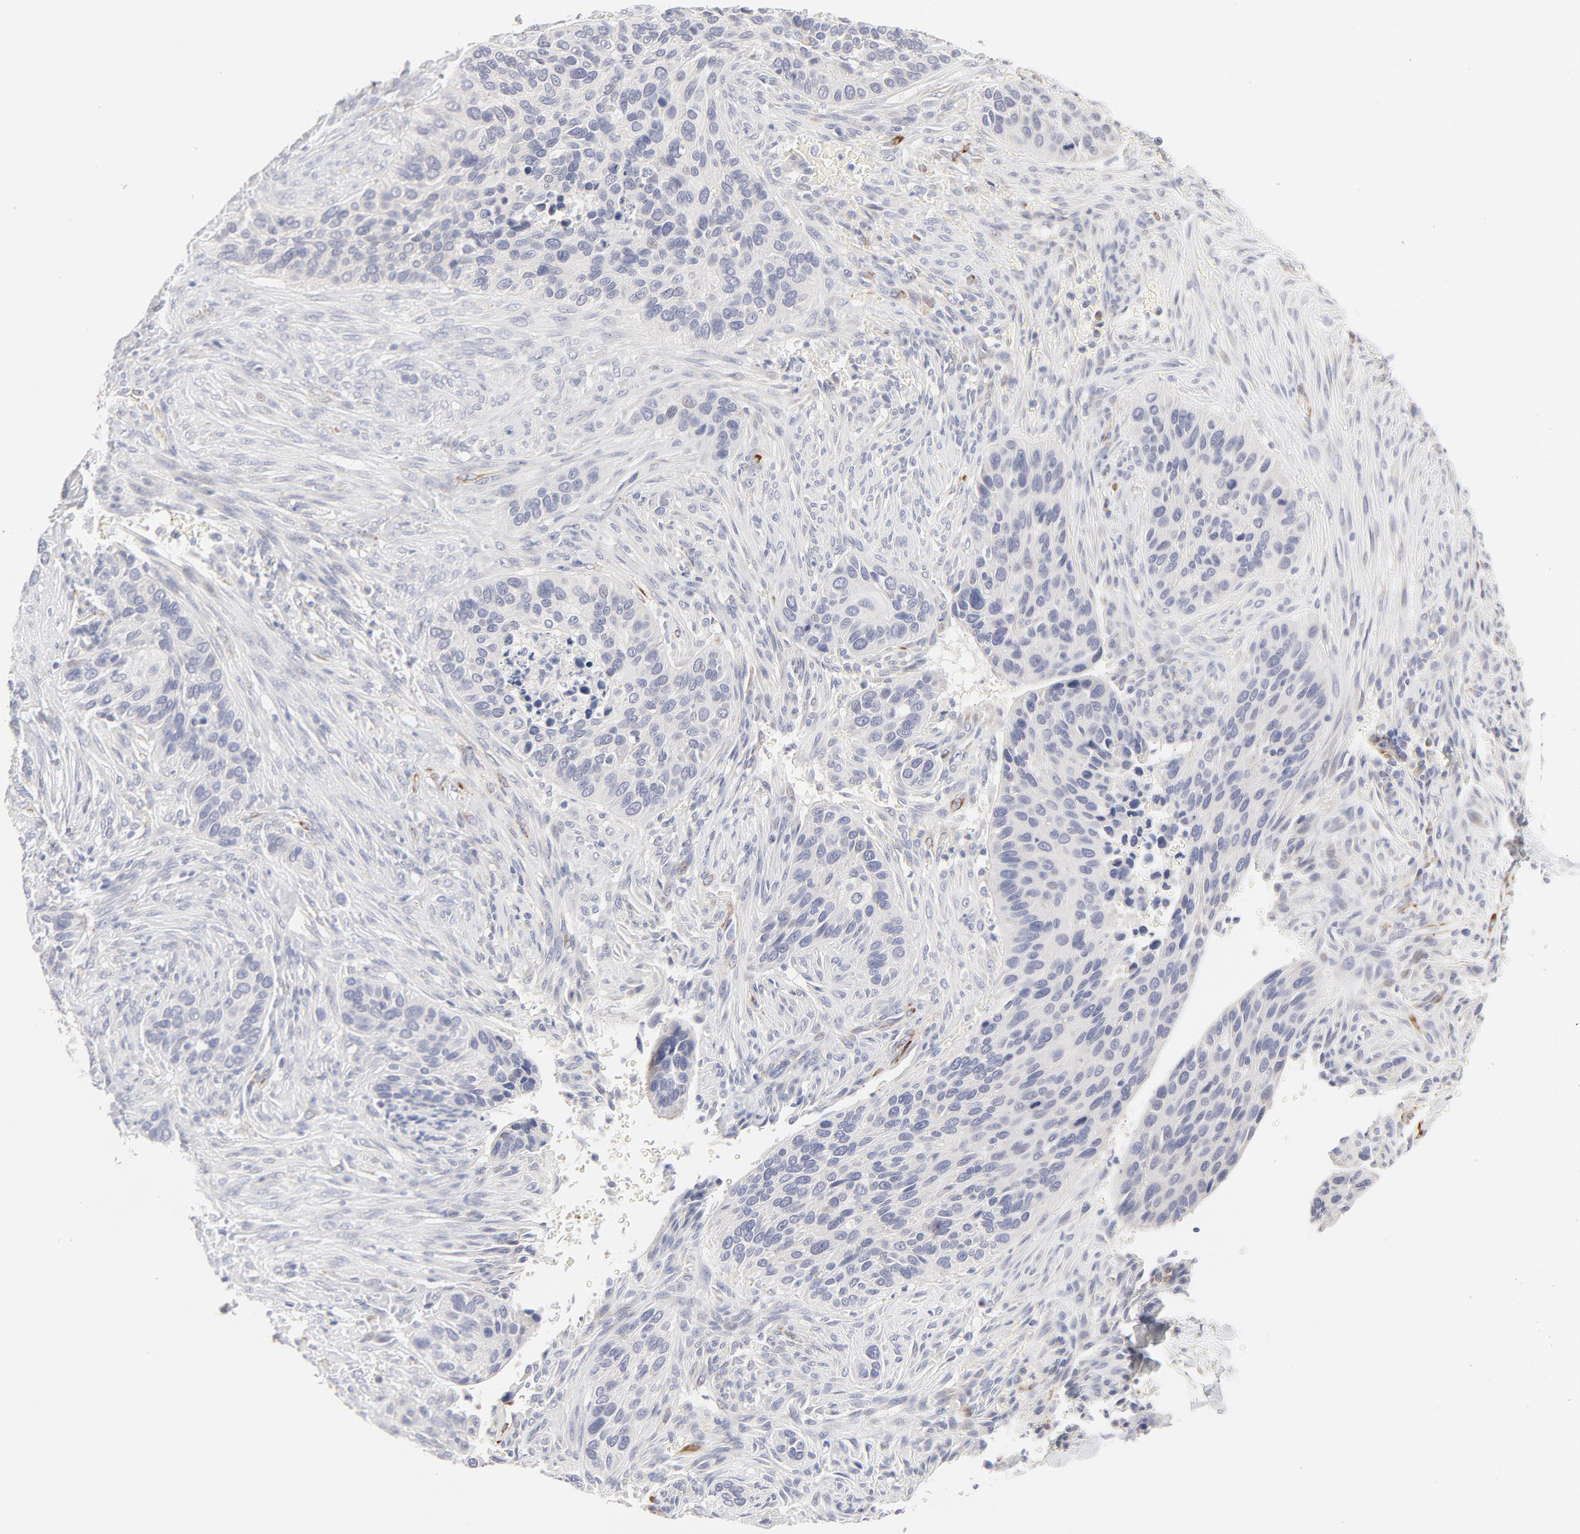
{"staining": {"intensity": "negative", "quantity": "none", "location": "none"}, "tissue": "cervical cancer", "cell_type": "Tumor cells", "image_type": "cancer", "snomed": [{"axis": "morphology", "description": "Adenocarcinoma, NOS"}, {"axis": "topography", "description": "Cervix"}], "caption": "The histopathology image demonstrates no staining of tumor cells in cervical cancer (adenocarcinoma). (DAB IHC visualized using brightfield microscopy, high magnification).", "gene": "NKX2-2", "patient": {"sex": "female", "age": 29}}